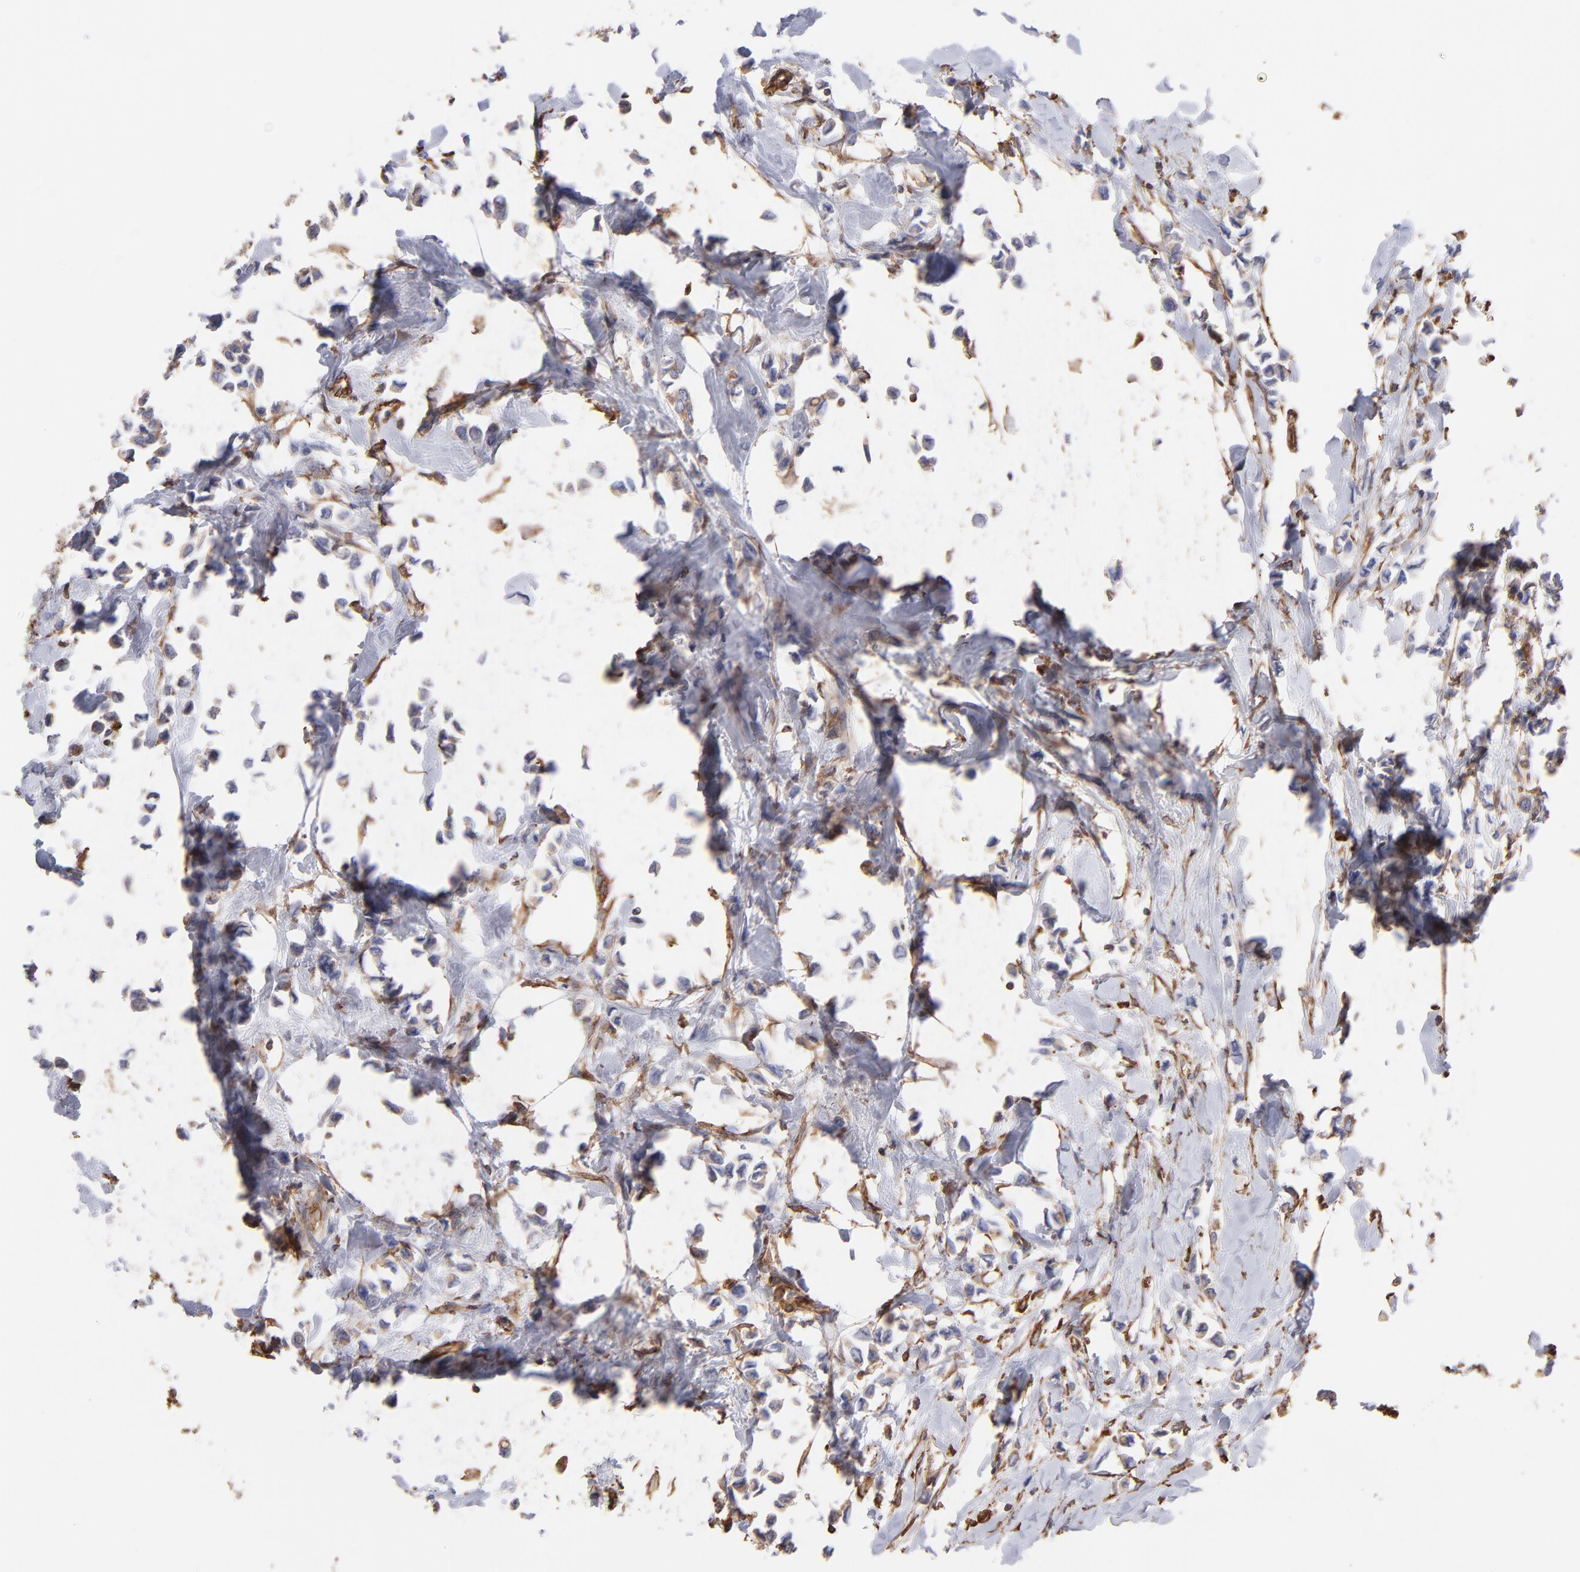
{"staining": {"intensity": "strong", "quantity": ">75%", "location": "cytoplasmic/membranous"}, "tissue": "breast cancer", "cell_type": "Tumor cells", "image_type": "cancer", "snomed": [{"axis": "morphology", "description": "Lobular carcinoma"}, {"axis": "topography", "description": "Breast"}], "caption": "Brown immunohistochemical staining in human lobular carcinoma (breast) displays strong cytoplasmic/membranous positivity in about >75% of tumor cells.", "gene": "PLEC", "patient": {"sex": "female", "age": 51}}